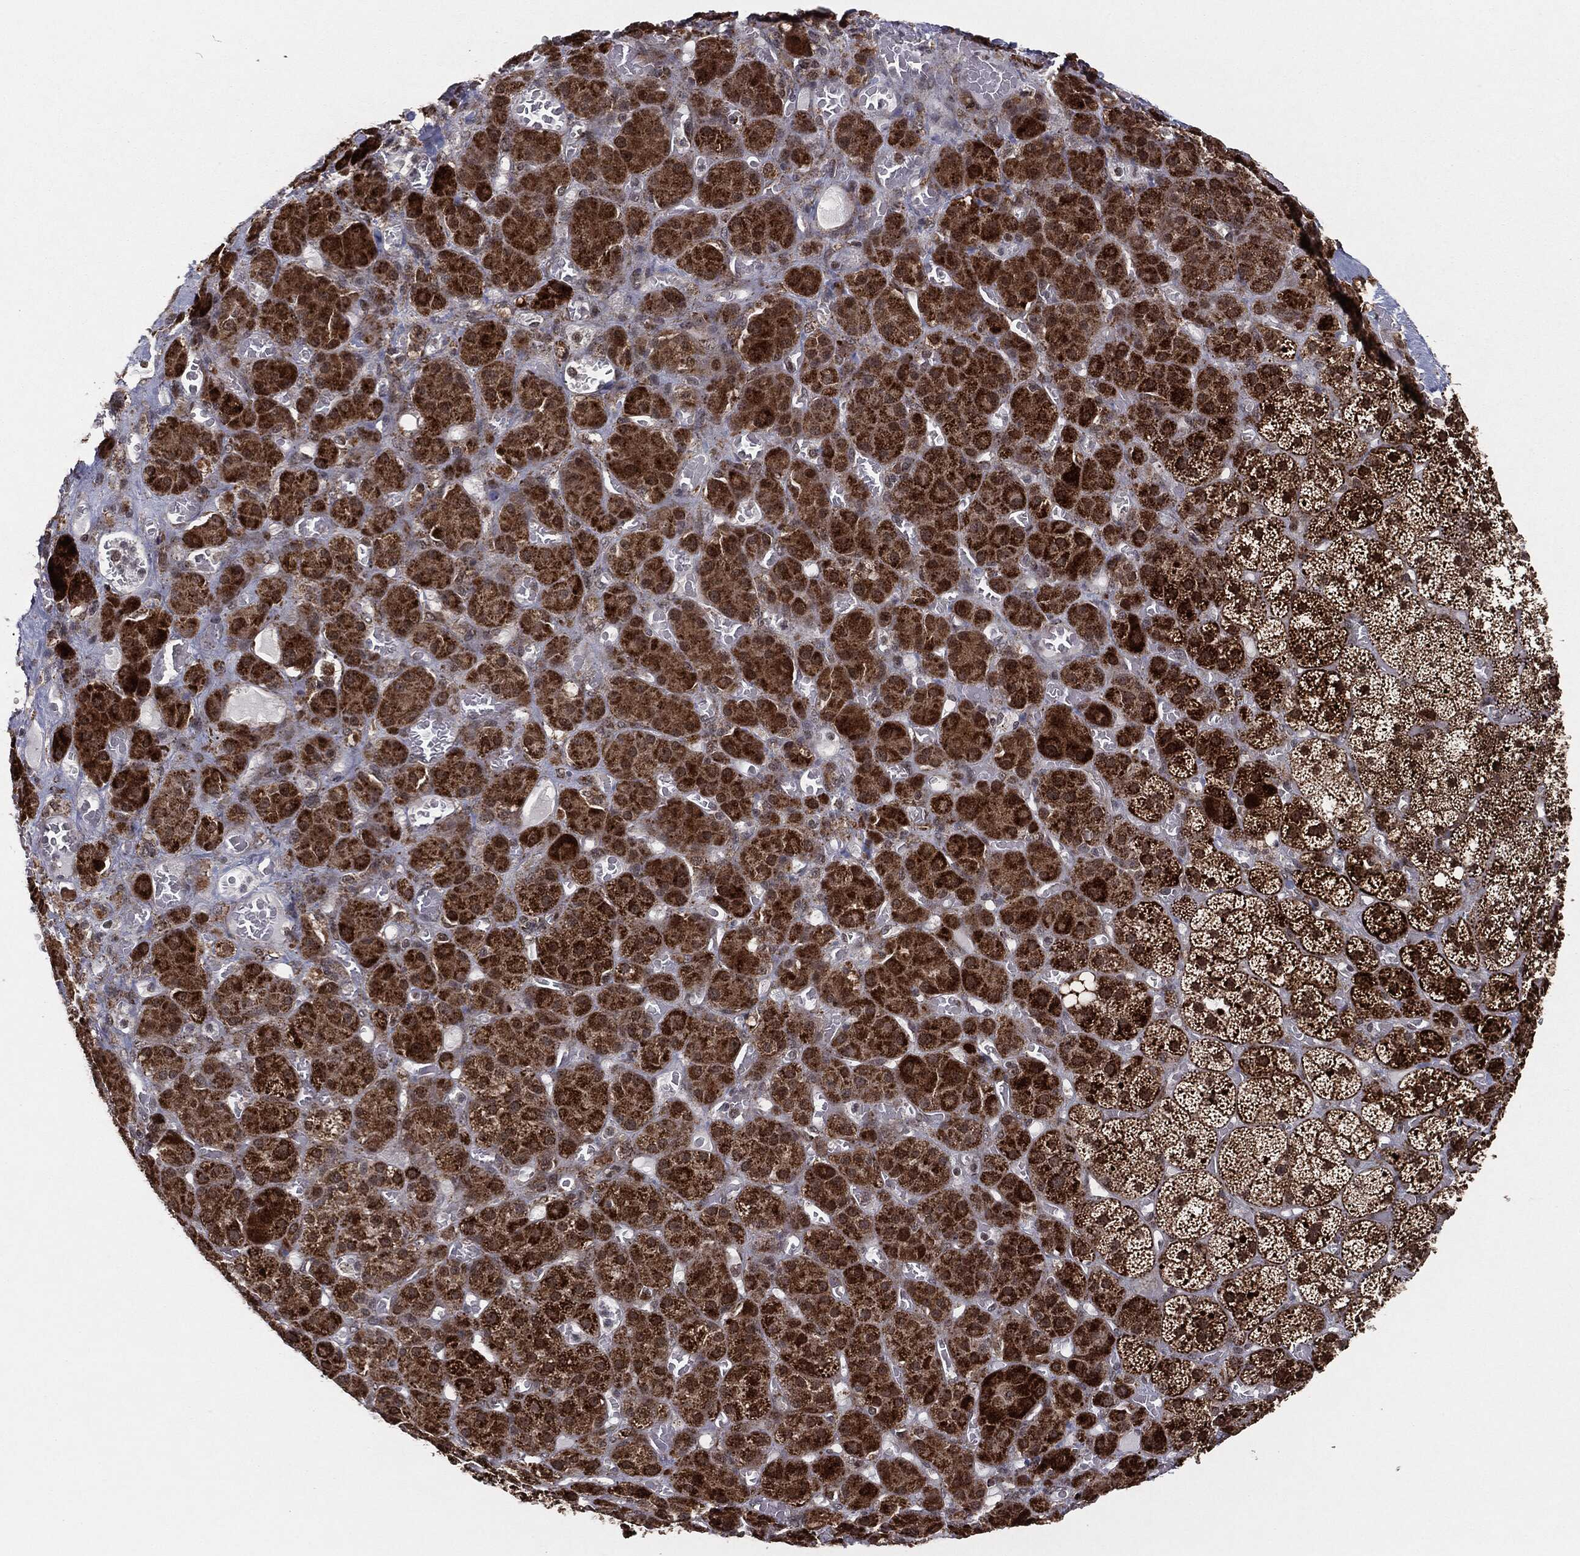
{"staining": {"intensity": "strong", "quantity": ">75%", "location": "cytoplasmic/membranous,nuclear"}, "tissue": "adrenal gland", "cell_type": "Glandular cells", "image_type": "normal", "snomed": [{"axis": "morphology", "description": "Normal tissue, NOS"}, {"axis": "topography", "description": "Adrenal gland"}], "caption": "IHC (DAB (3,3'-diaminobenzidine)) staining of normal human adrenal gland displays strong cytoplasmic/membranous,nuclear protein positivity in approximately >75% of glandular cells.", "gene": "CHCHD2", "patient": {"sex": "male", "age": 70}}